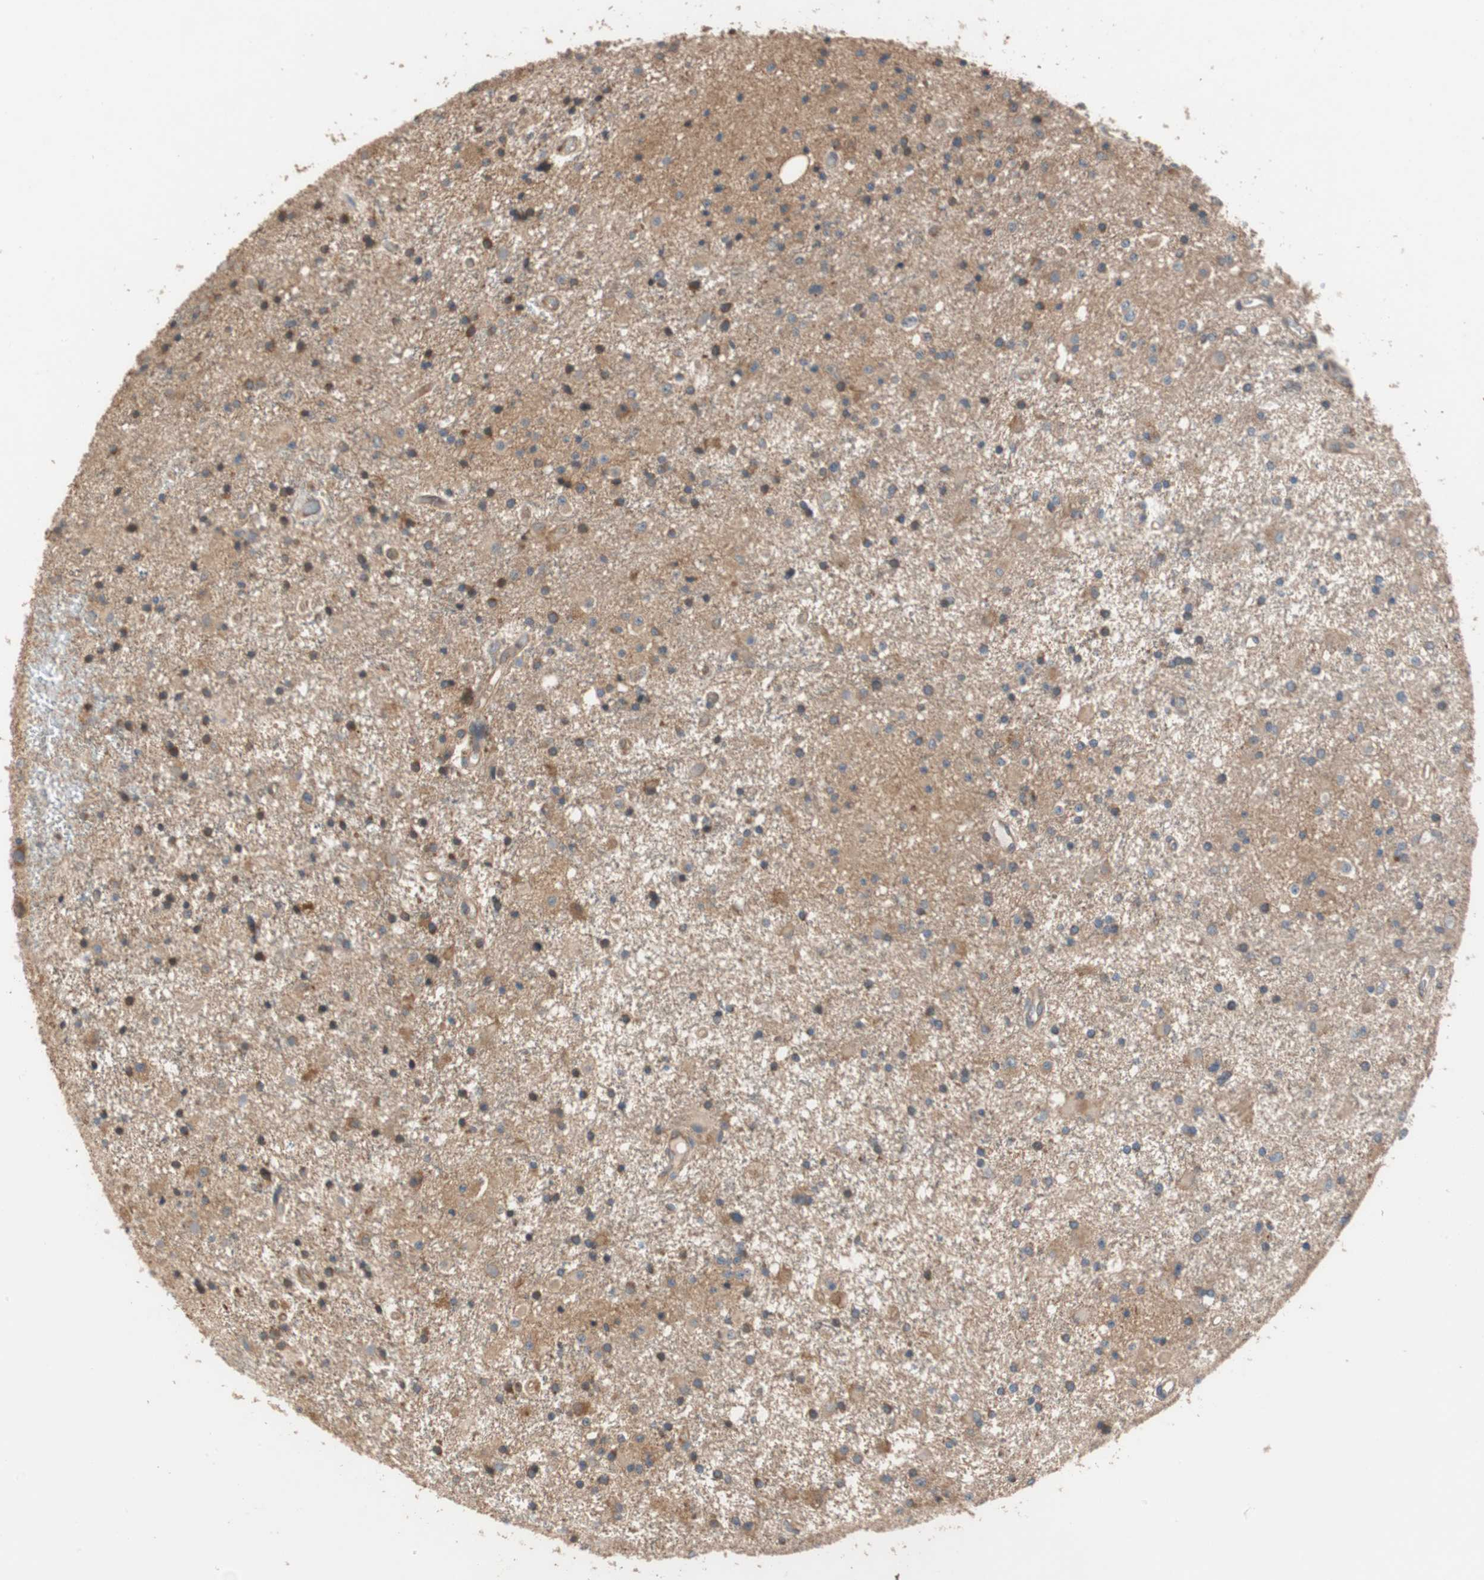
{"staining": {"intensity": "moderate", "quantity": ">75%", "location": "cytoplasmic/membranous"}, "tissue": "glioma", "cell_type": "Tumor cells", "image_type": "cancer", "snomed": [{"axis": "morphology", "description": "Glioma, malignant, Low grade"}, {"axis": "topography", "description": "Brain"}], "caption": "Brown immunohistochemical staining in glioma demonstrates moderate cytoplasmic/membranous expression in about >75% of tumor cells. The staining was performed using DAB (3,3'-diaminobenzidine) to visualize the protein expression in brown, while the nuclei were stained in blue with hematoxylin (Magnification: 20x).", "gene": "MAP4K2", "patient": {"sex": "male", "age": 58}}